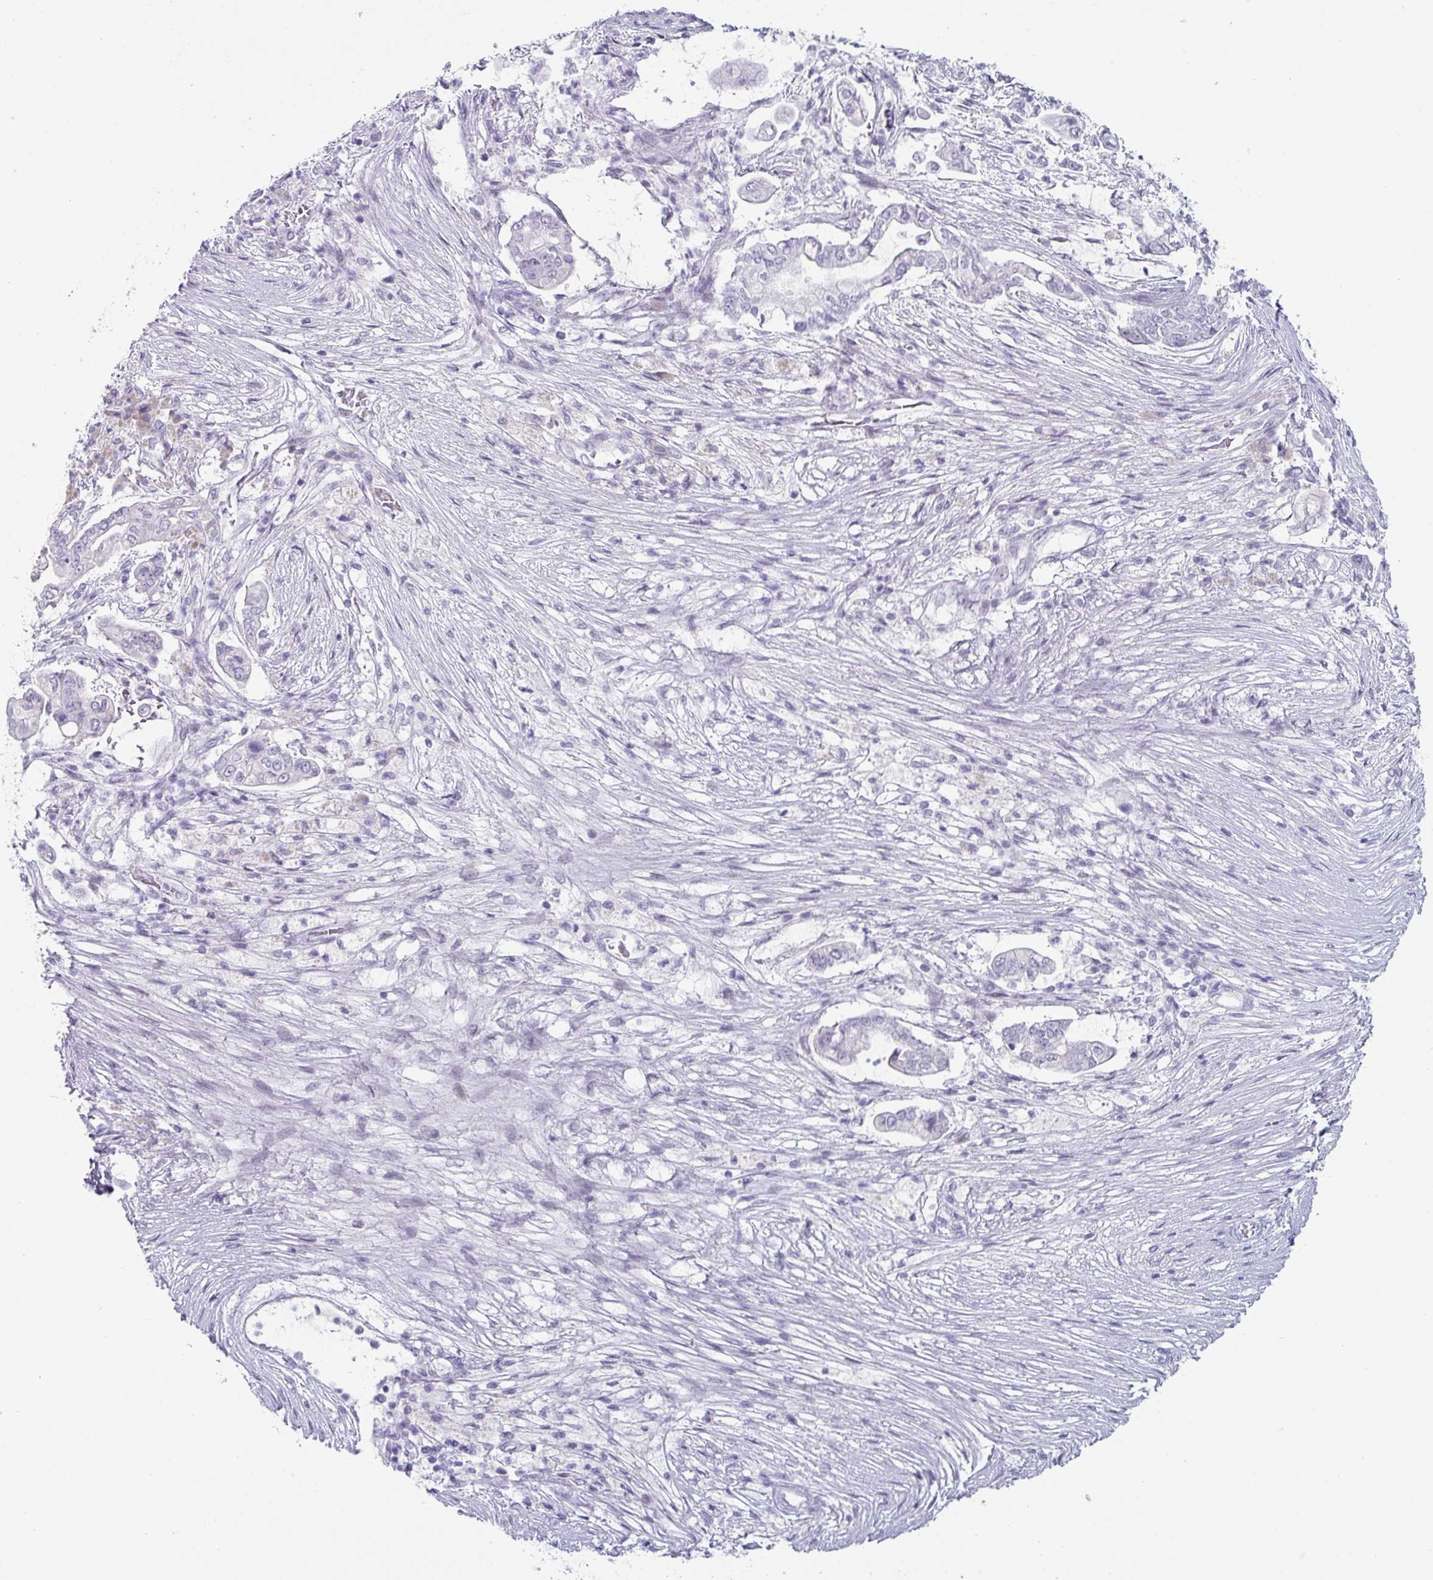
{"staining": {"intensity": "negative", "quantity": "none", "location": "none"}, "tissue": "pancreatic cancer", "cell_type": "Tumor cells", "image_type": "cancer", "snomed": [{"axis": "morphology", "description": "Adenocarcinoma, NOS"}, {"axis": "topography", "description": "Pancreas"}], "caption": "This is an IHC micrograph of adenocarcinoma (pancreatic). There is no expression in tumor cells.", "gene": "VSIG10L", "patient": {"sex": "female", "age": 69}}